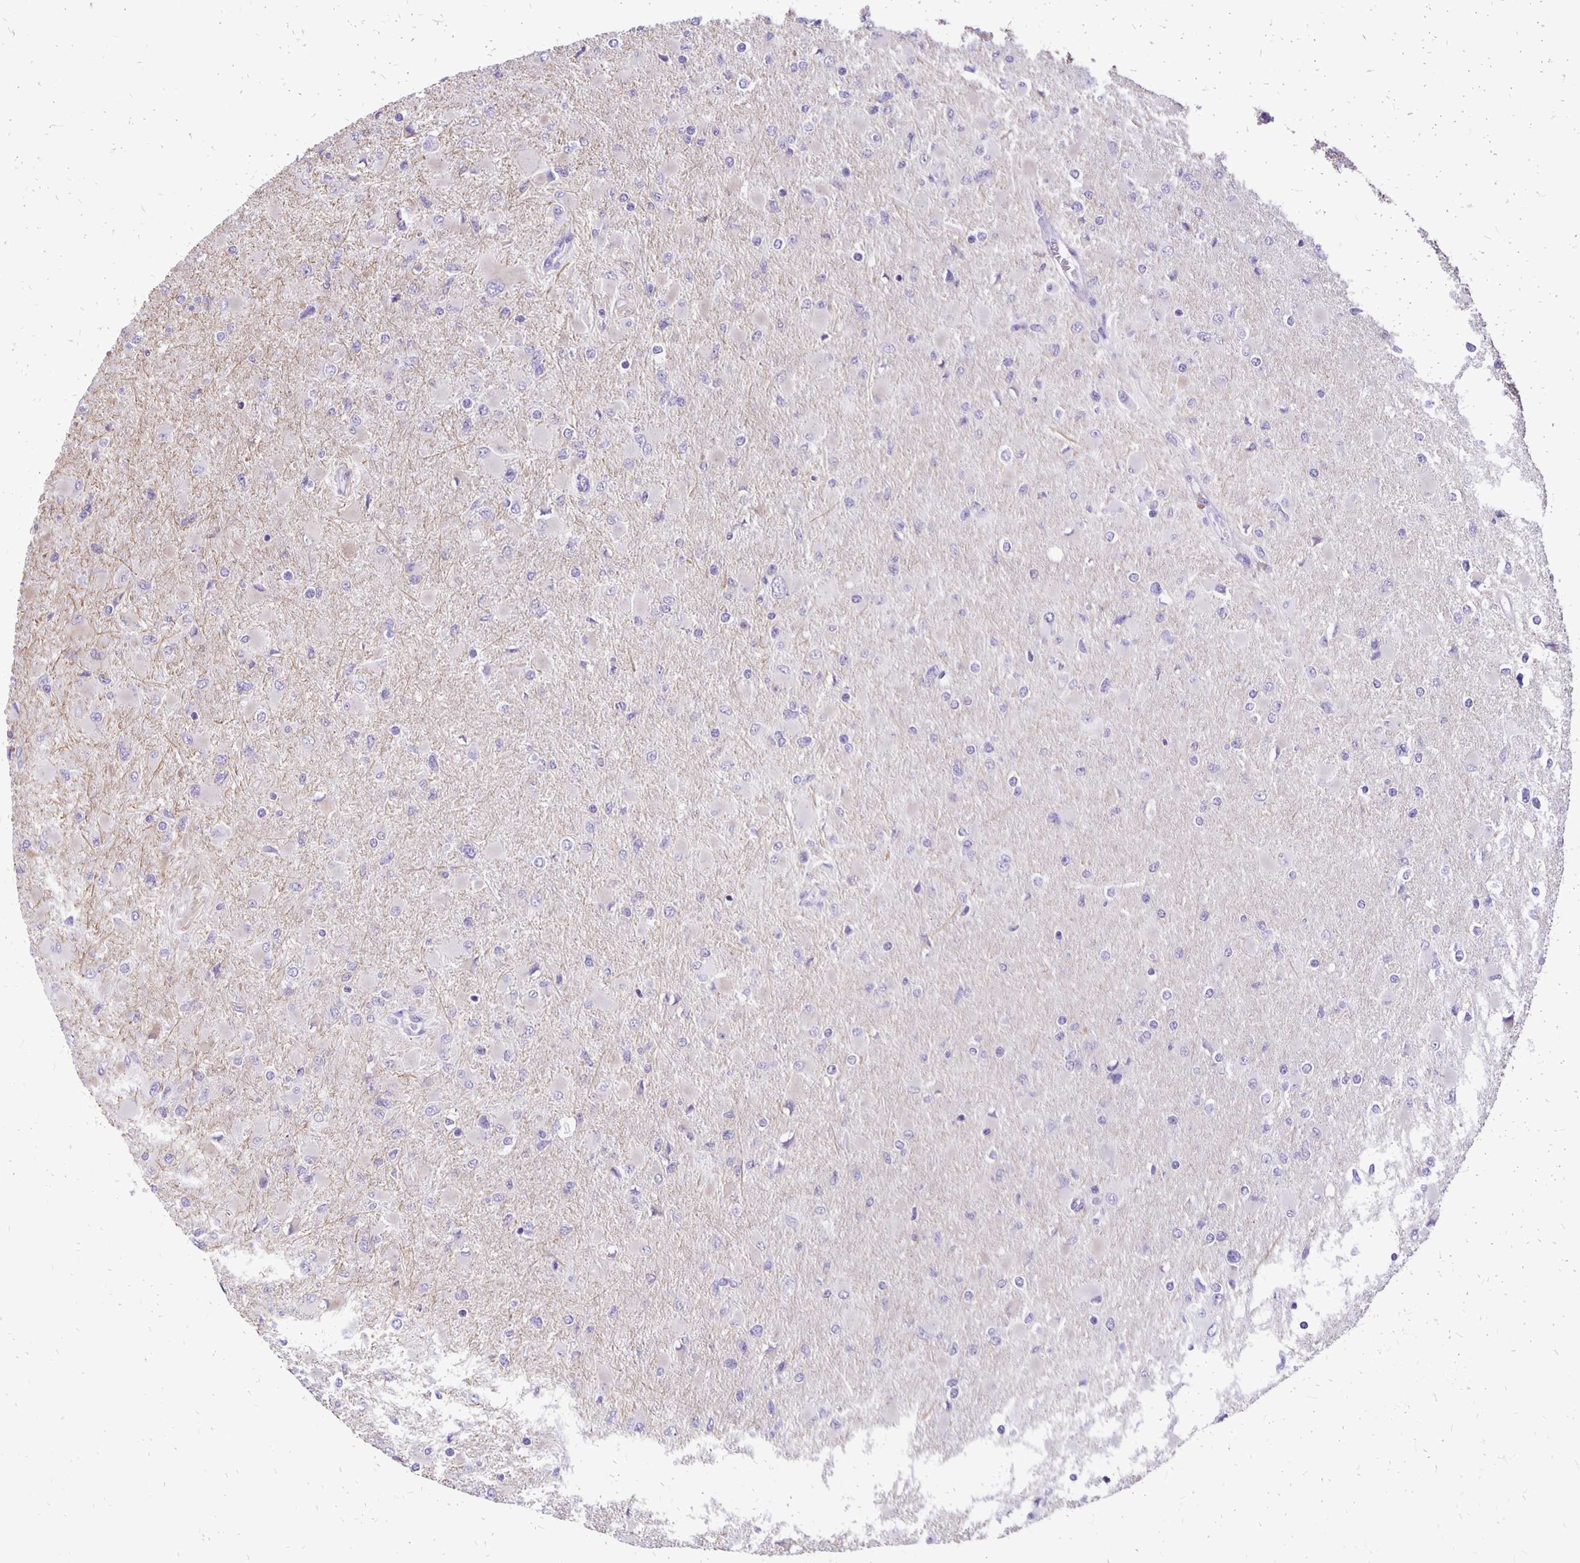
{"staining": {"intensity": "negative", "quantity": "none", "location": "none"}, "tissue": "glioma", "cell_type": "Tumor cells", "image_type": "cancer", "snomed": [{"axis": "morphology", "description": "Glioma, malignant, High grade"}, {"axis": "topography", "description": "Cerebral cortex"}], "caption": "A high-resolution image shows immunohistochemistry (IHC) staining of high-grade glioma (malignant), which displays no significant expression in tumor cells. Brightfield microscopy of immunohistochemistry (IHC) stained with DAB (brown) and hematoxylin (blue), captured at high magnification.", "gene": "ANKRD45", "patient": {"sex": "female", "age": 36}}